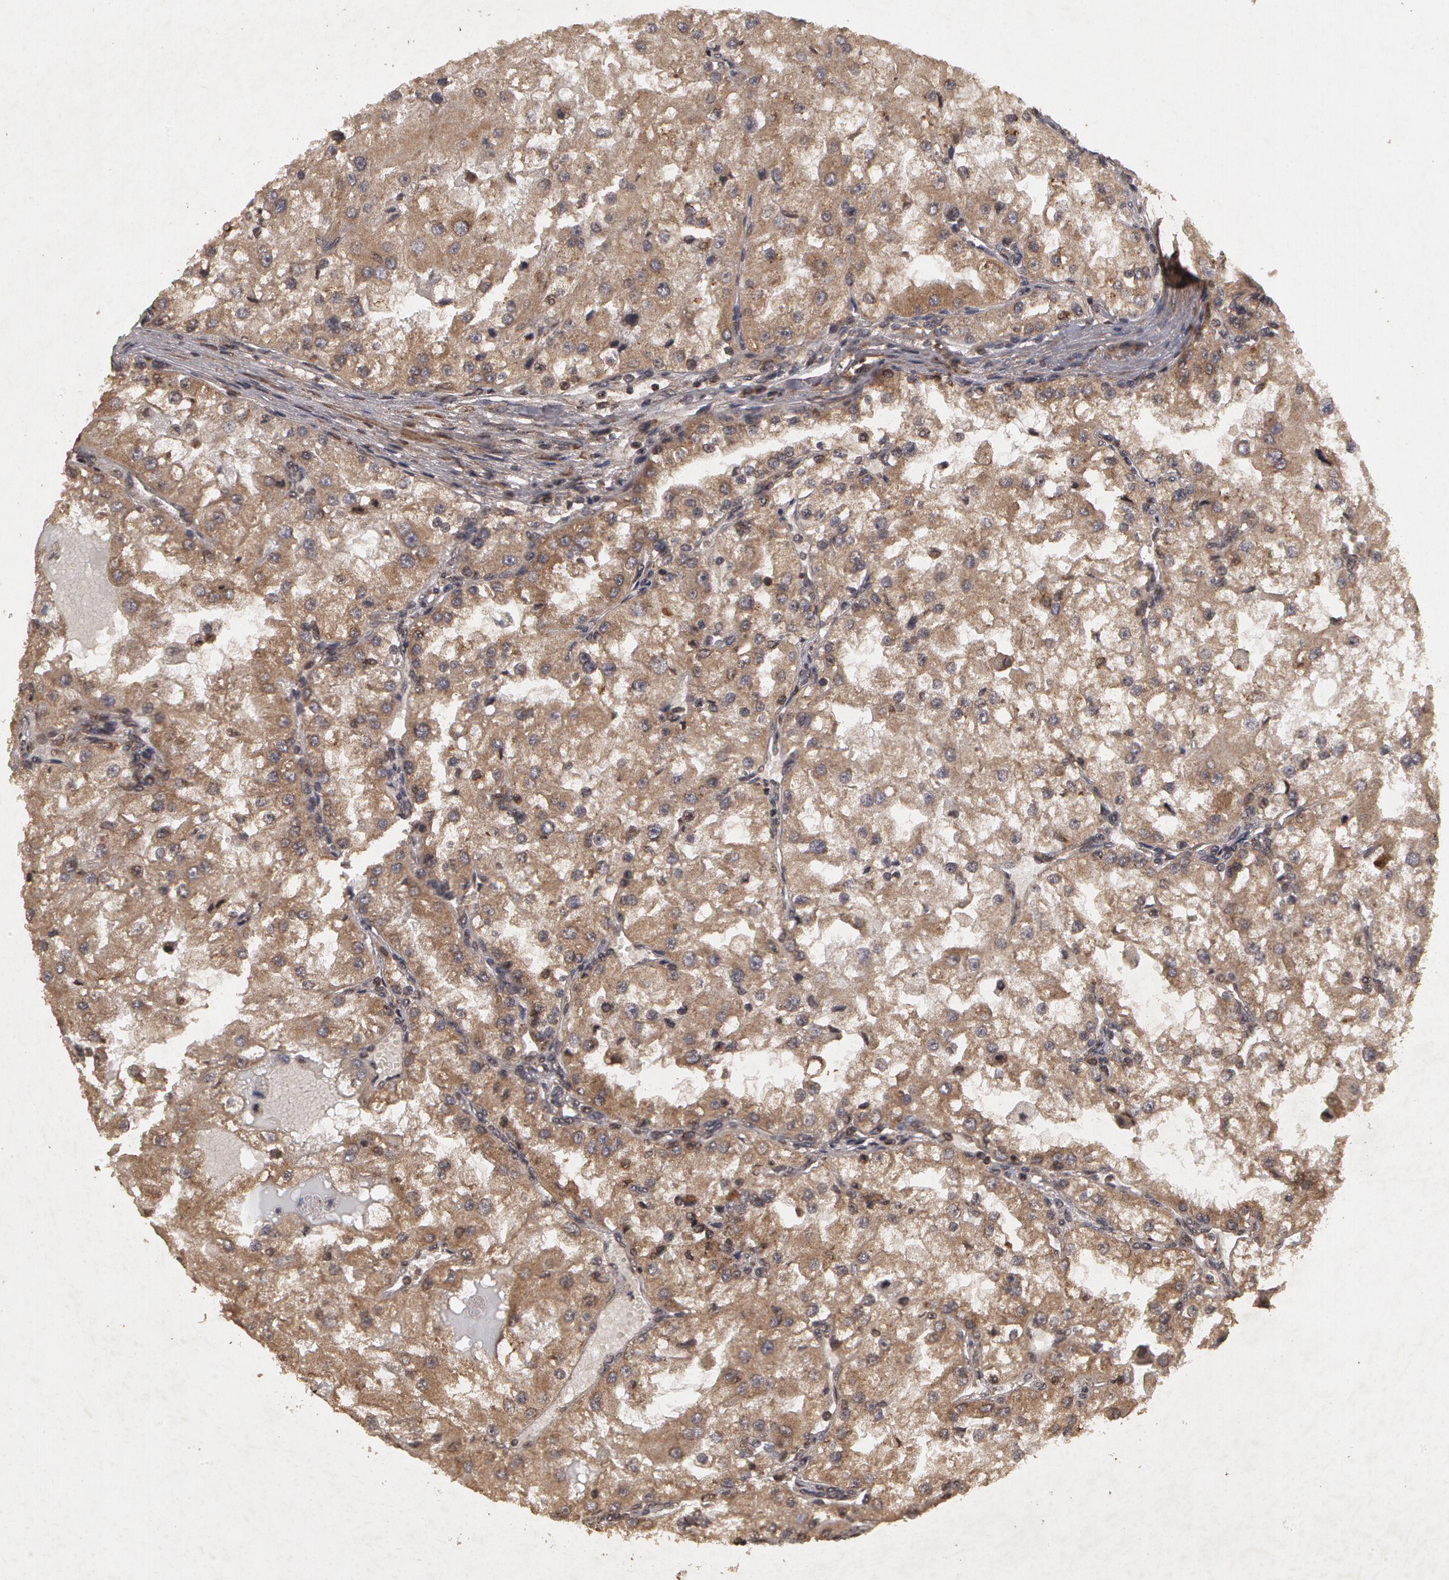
{"staining": {"intensity": "weak", "quantity": "25%-75%", "location": "cytoplasmic/membranous"}, "tissue": "renal cancer", "cell_type": "Tumor cells", "image_type": "cancer", "snomed": [{"axis": "morphology", "description": "Adenocarcinoma, NOS"}, {"axis": "topography", "description": "Kidney"}], "caption": "Immunohistochemical staining of human renal adenocarcinoma reveals weak cytoplasmic/membranous protein expression in about 25%-75% of tumor cells. (Brightfield microscopy of DAB IHC at high magnification).", "gene": "CALR", "patient": {"sex": "female", "age": 74}}